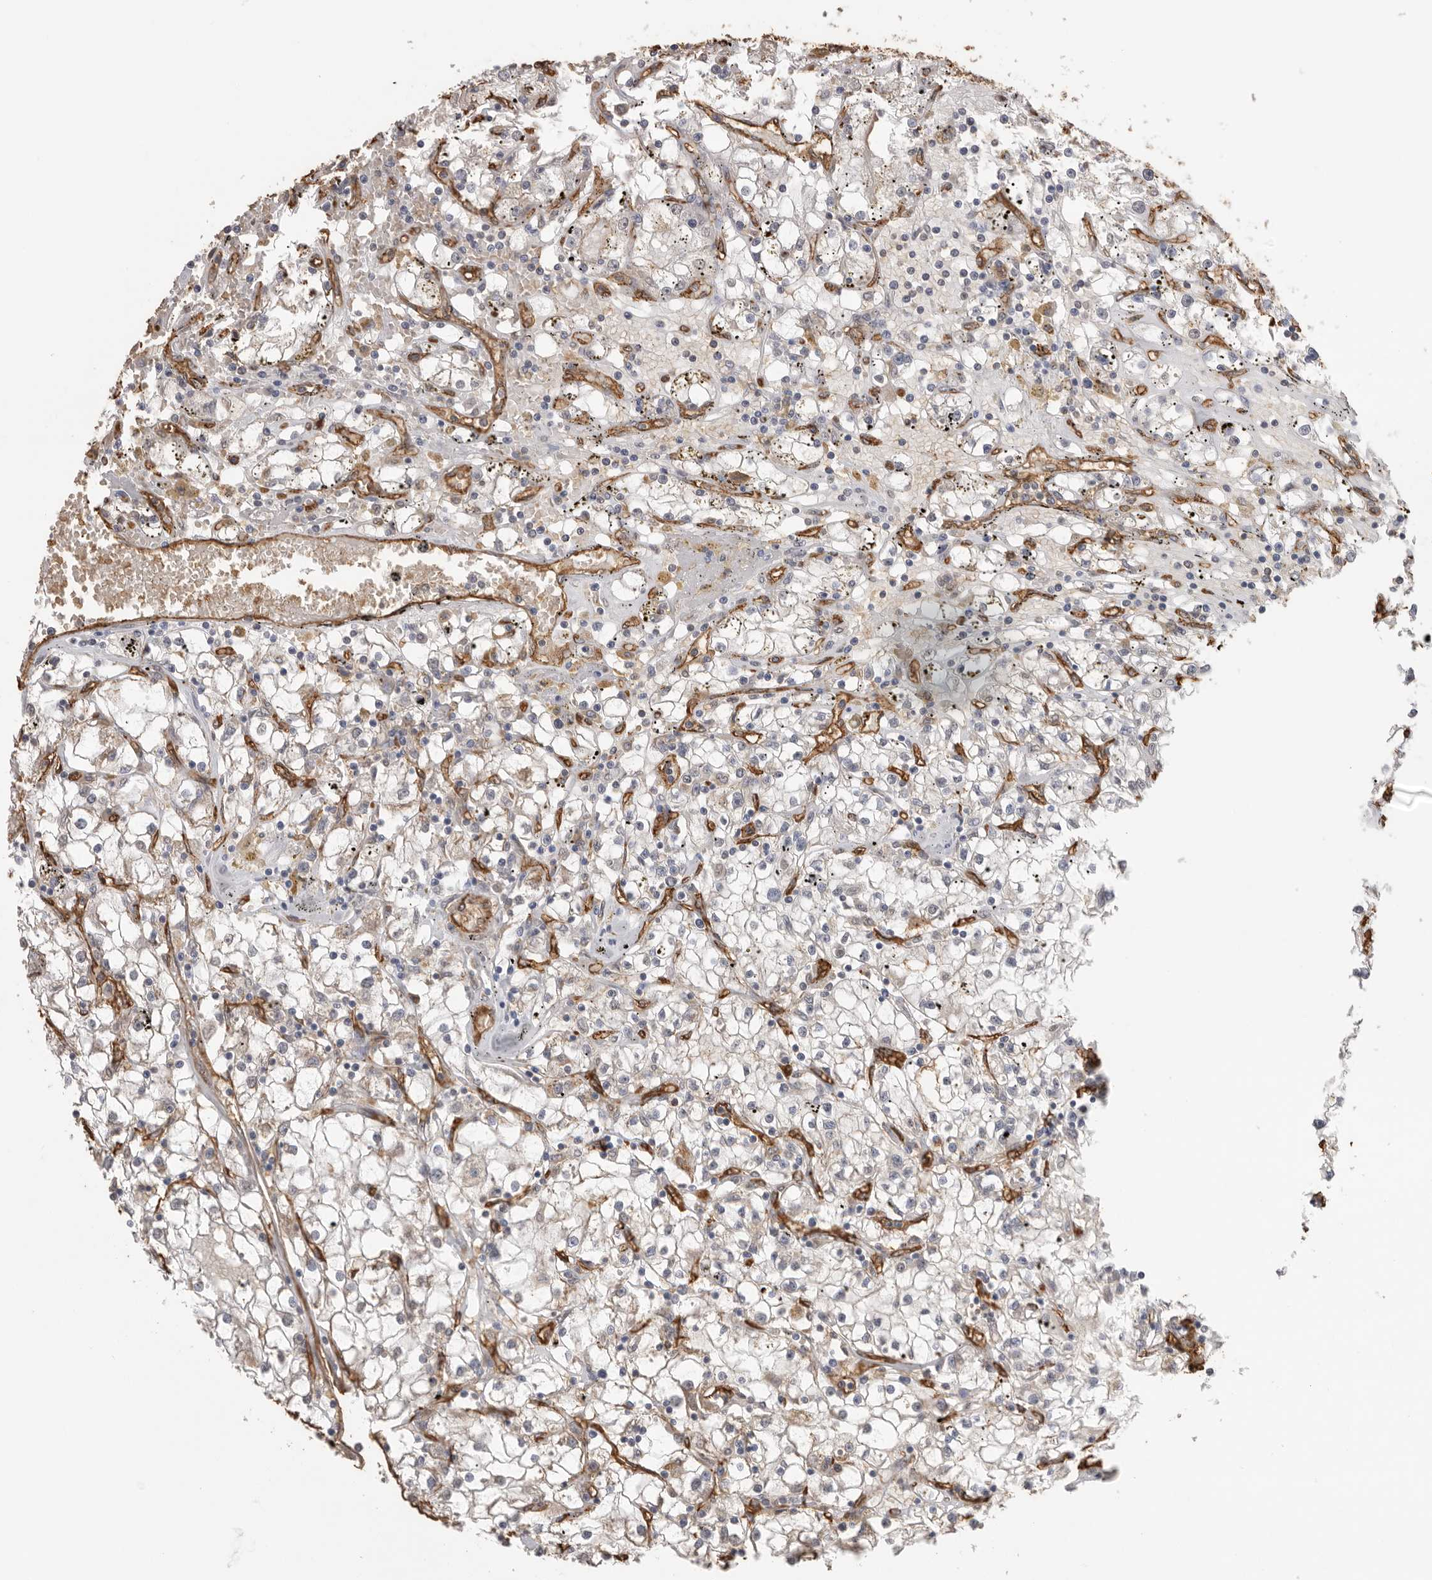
{"staining": {"intensity": "negative", "quantity": "none", "location": "none"}, "tissue": "renal cancer", "cell_type": "Tumor cells", "image_type": "cancer", "snomed": [{"axis": "morphology", "description": "Adenocarcinoma, NOS"}, {"axis": "topography", "description": "Kidney"}], "caption": "Tumor cells show no significant positivity in renal cancer. Brightfield microscopy of immunohistochemistry (IHC) stained with DAB (3,3'-diaminobenzidine) (brown) and hematoxylin (blue), captured at high magnification.", "gene": "IL27", "patient": {"sex": "male", "age": 56}}